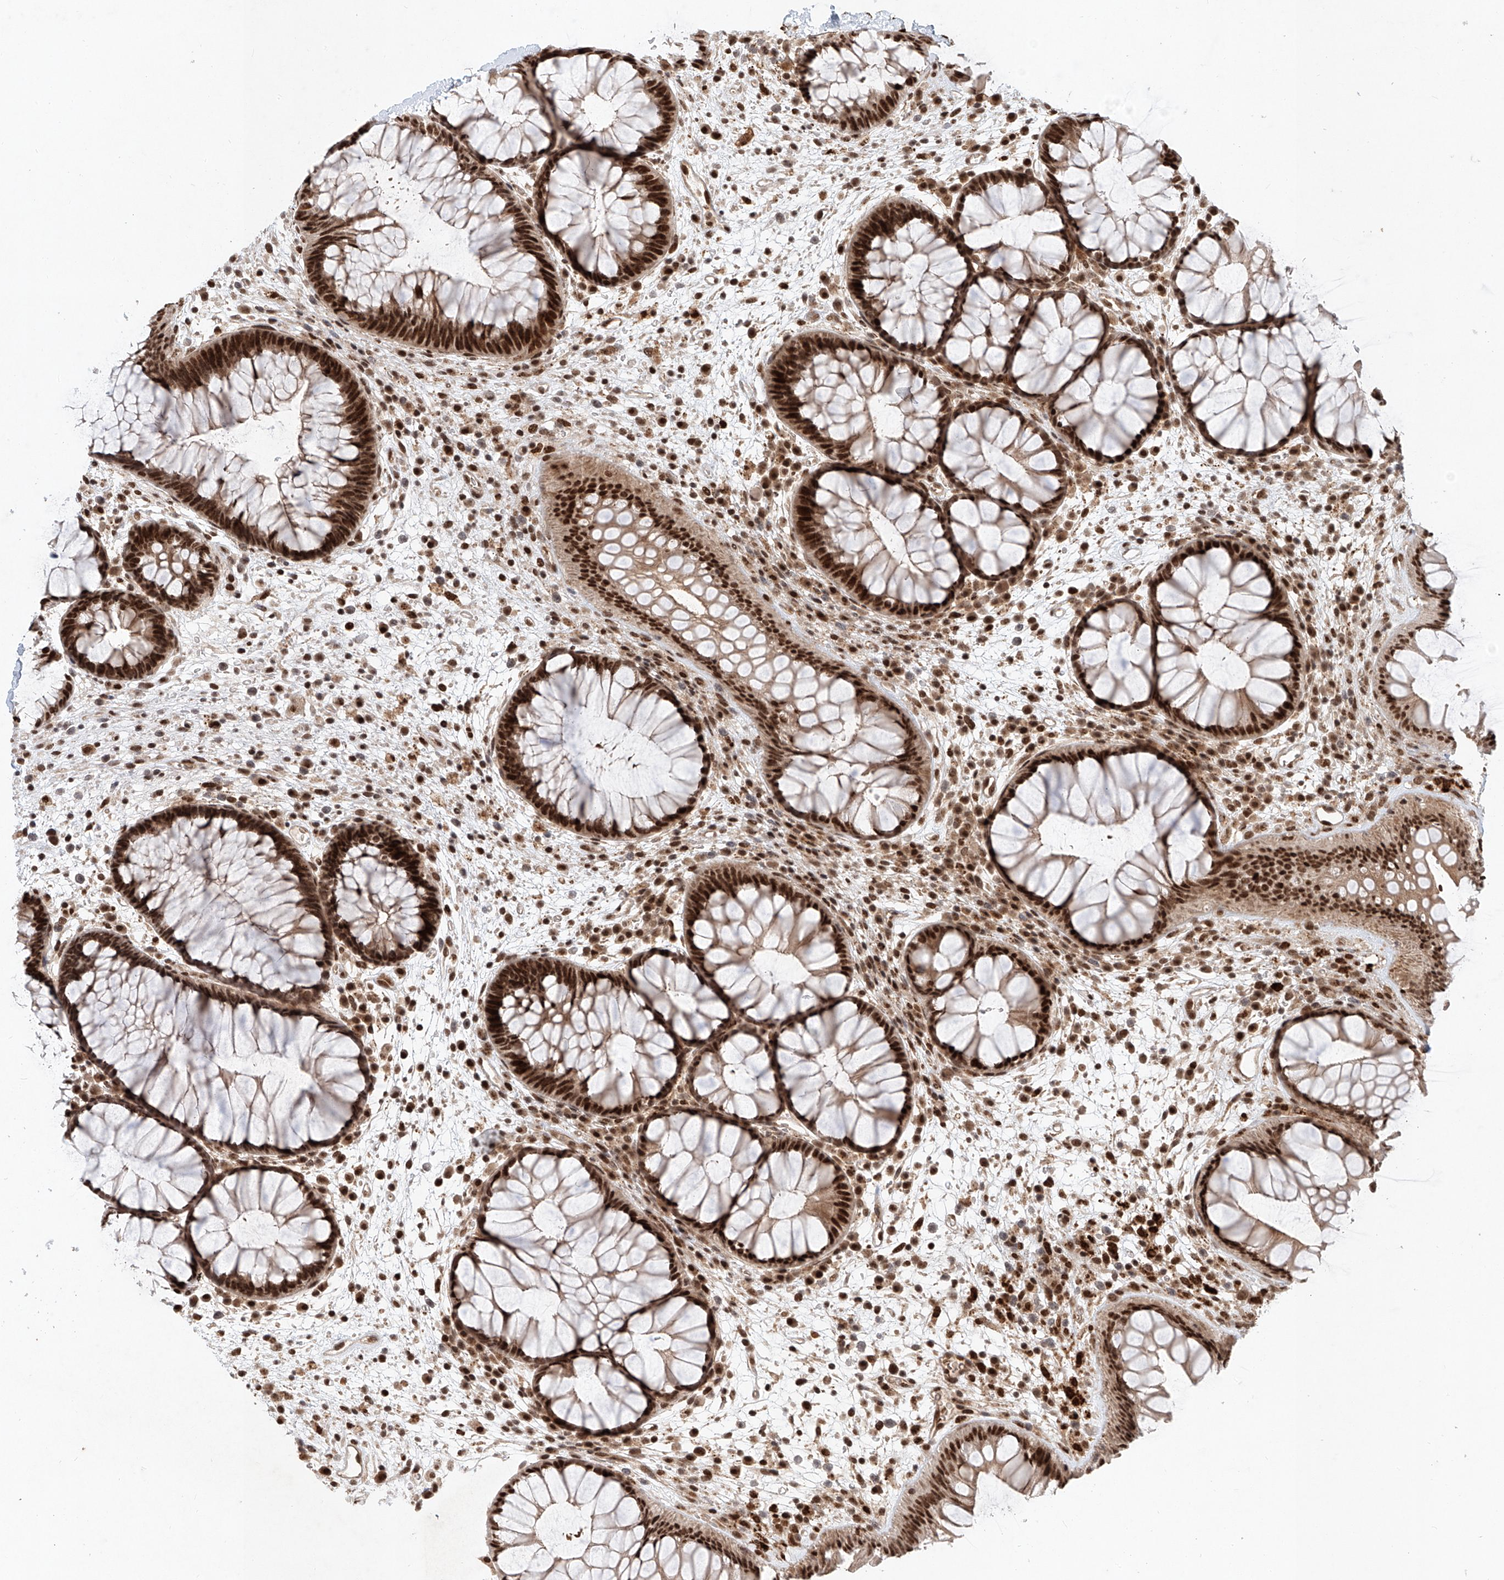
{"staining": {"intensity": "strong", "quantity": ">75%", "location": "nuclear"}, "tissue": "rectum", "cell_type": "Glandular cells", "image_type": "normal", "snomed": [{"axis": "morphology", "description": "Normal tissue, NOS"}, {"axis": "topography", "description": "Rectum"}], "caption": "Immunohistochemical staining of benign rectum reveals >75% levels of strong nuclear protein positivity in about >75% of glandular cells.", "gene": "ZNF470", "patient": {"sex": "male", "age": 51}}